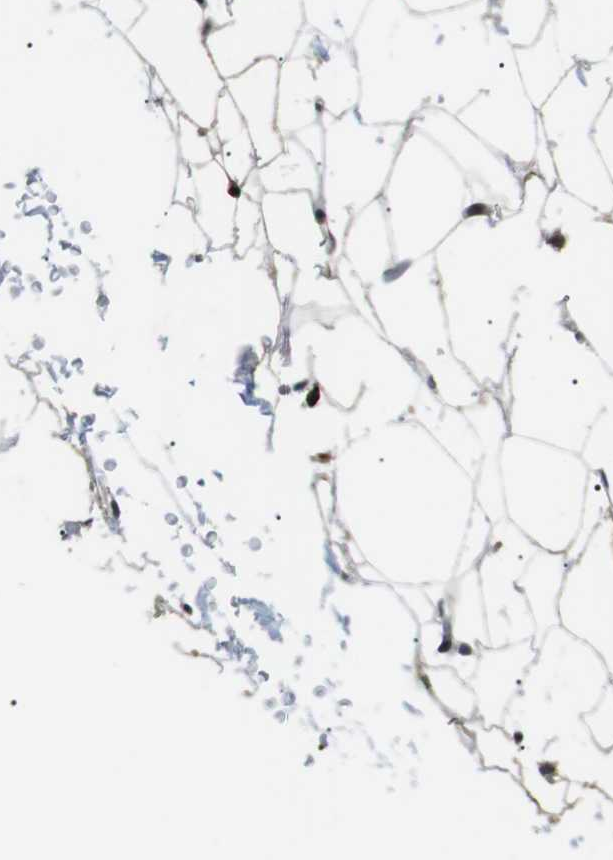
{"staining": {"intensity": "moderate", "quantity": ">75%", "location": "cytoplasmic/membranous,nuclear"}, "tissue": "adipose tissue", "cell_type": "Adipocytes", "image_type": "normal", "snomed": [{"axis": "morphology", "description": "Normal tissue, NOS"}, {"axis": "topography", "description": "Breast"}, {"axis": "topography", "description": "Soft tissue"}], "caption": "Human adipose tissue stained for a protein (brown) exhibits moderate cytoplasmic/membranous,nuclear positive positivity in about >75% of adipocytes.", "gene": "ORAI3", "patient": {"sex": "female", "age": 75}}